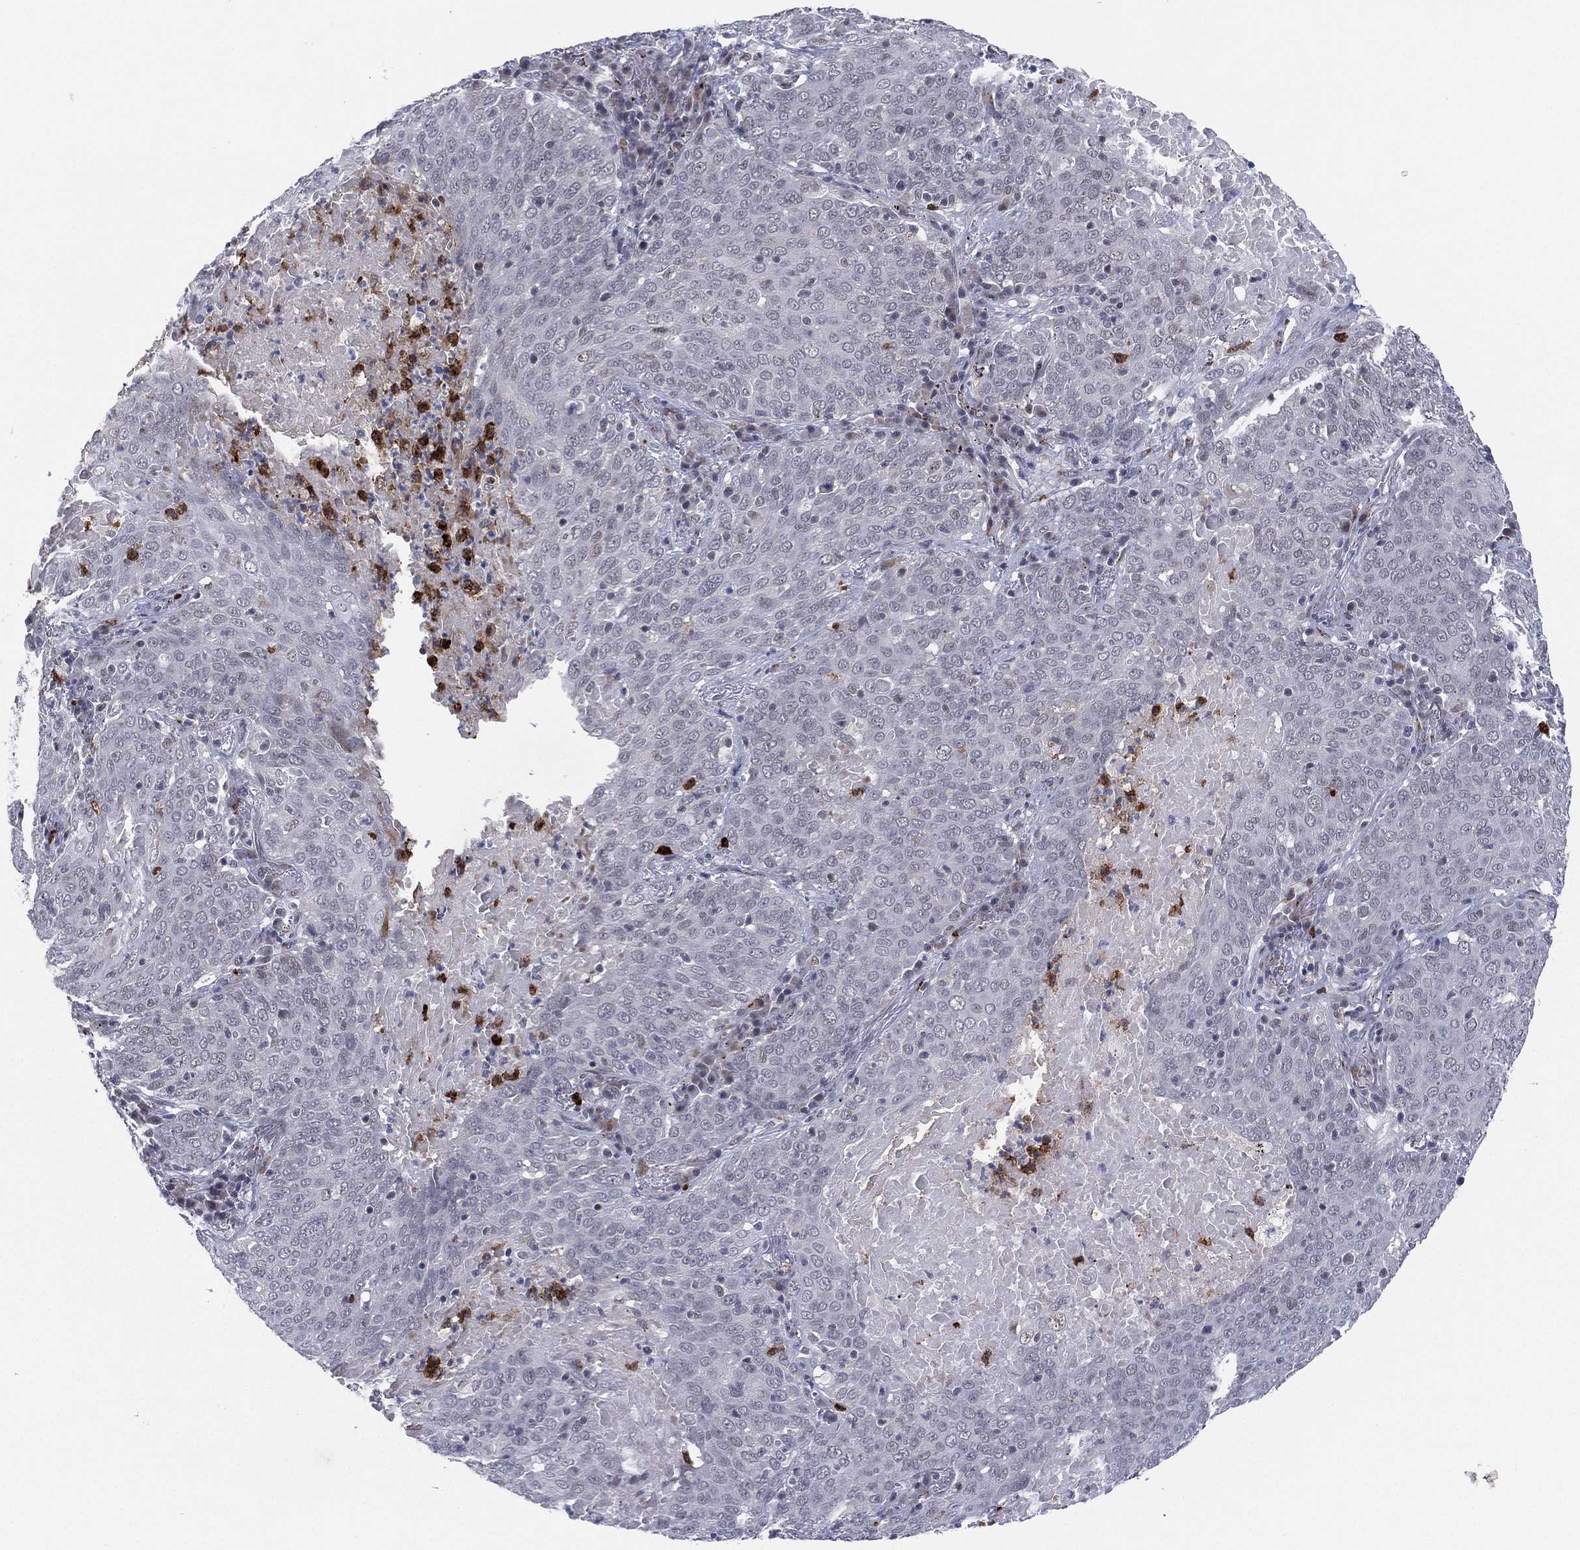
{"staining": {"intensity": "negative", "quantity": "none", "location": "none"}, "tissue": "lung cancer", "cell_type": "Tumor cells", "image_type": "cancer", "snomed": [{"axis": "morphology", "description": "Squamous cell carcinoma, NOS"}, {"axis": "topography", "description": "Lung"}], "caption": "Lung squamous cell carcinoma stained for a protein using immunohistochemistry (IHC) displays no positivity tumor cells.", "gene": "CD177", "patient": {"sex": "male", "age": 82}}